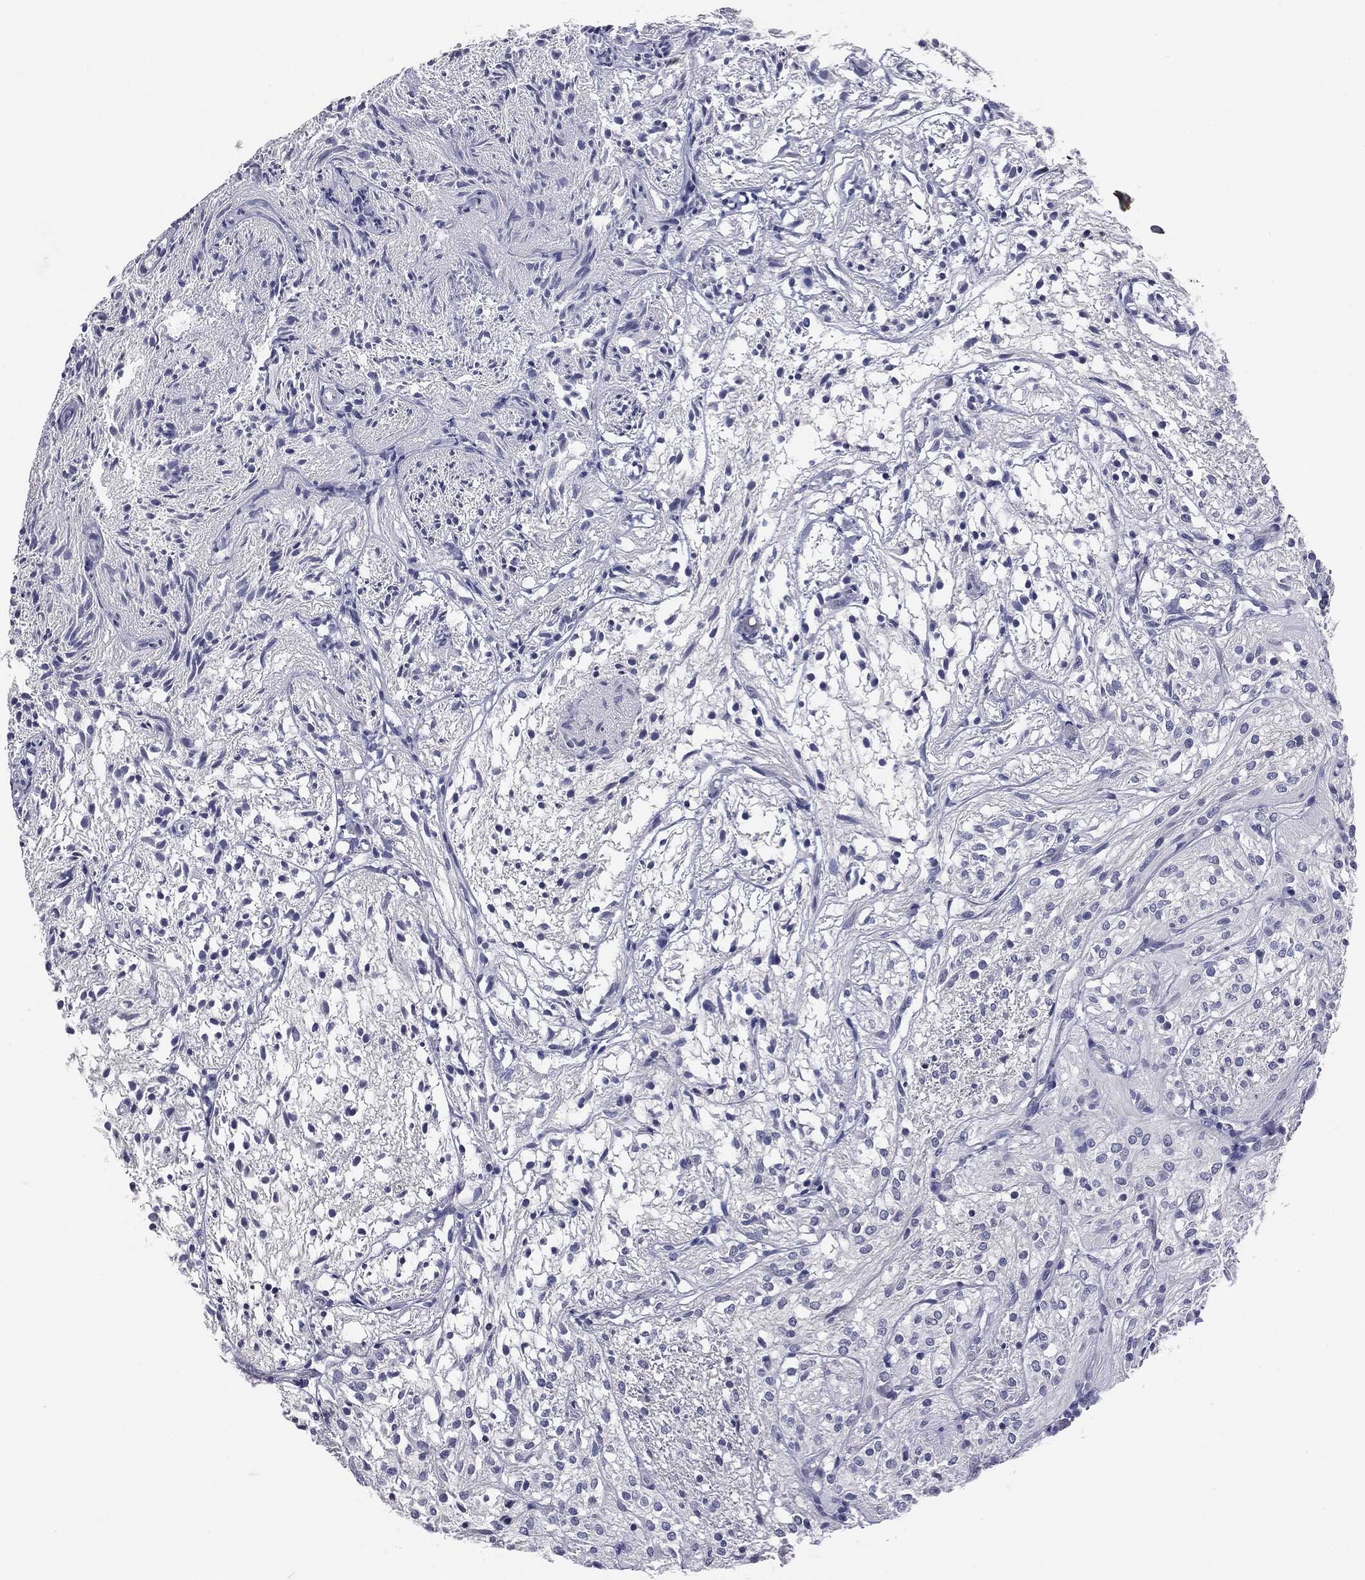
{"staining": {"intensity": "negative", "quantity": "none", "location": "none"}, "tissue": "glioma", "cell_type": "Tumor cells", "image_type": "cancer", "snomed": [{"axis": "morphology", "description": "Glioma, malignant, Low grade"}, {"axis": "topography", "description": "Brain"}], "caption": "The photomicrograph exhibits no staining of tumor cells in malignant glioma (low-grade).", "gene": "AFP", "patient": {"sex": "male", "age": 3}}